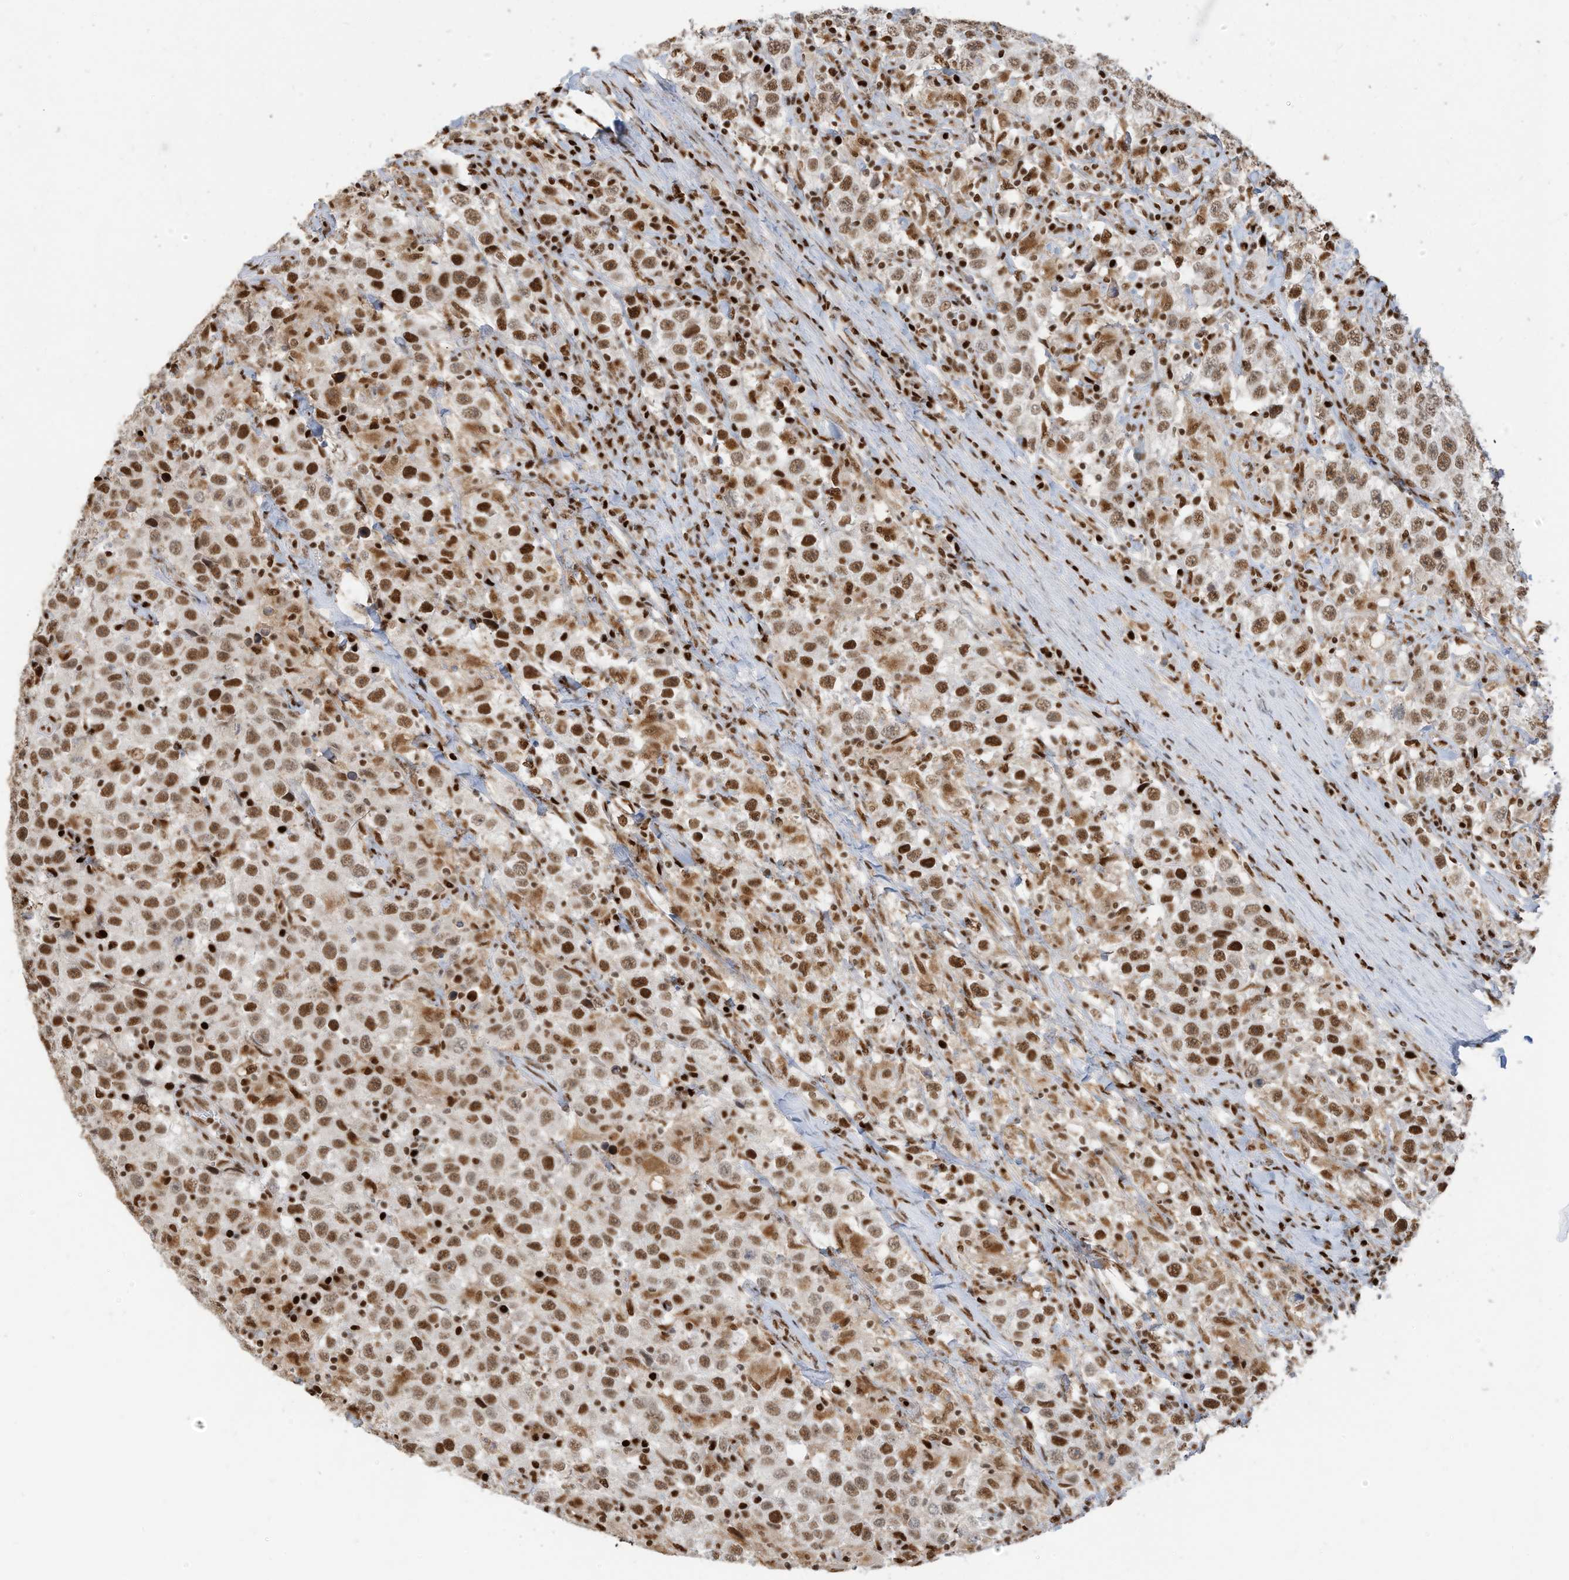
{"staining": {"intensity": "moderate", "quantity": ">75%", "location": "nuclear"}, "tissue": "testis cancer", "cell_type": "Tumor cells", "image_type": "cancer", "snomed": [{"axis": "morphology", "description": "Seminoma, NOS"}, {"axis": "topography", "description": "Testis"}], "caption": "Moderate nuclear expression for a protein is identified in about >75% of tumor cells of testis cancer using immunohistochemistry (IHC).", "gene": "SAMD15", "patient": {"sex": "male", "age": 41}}